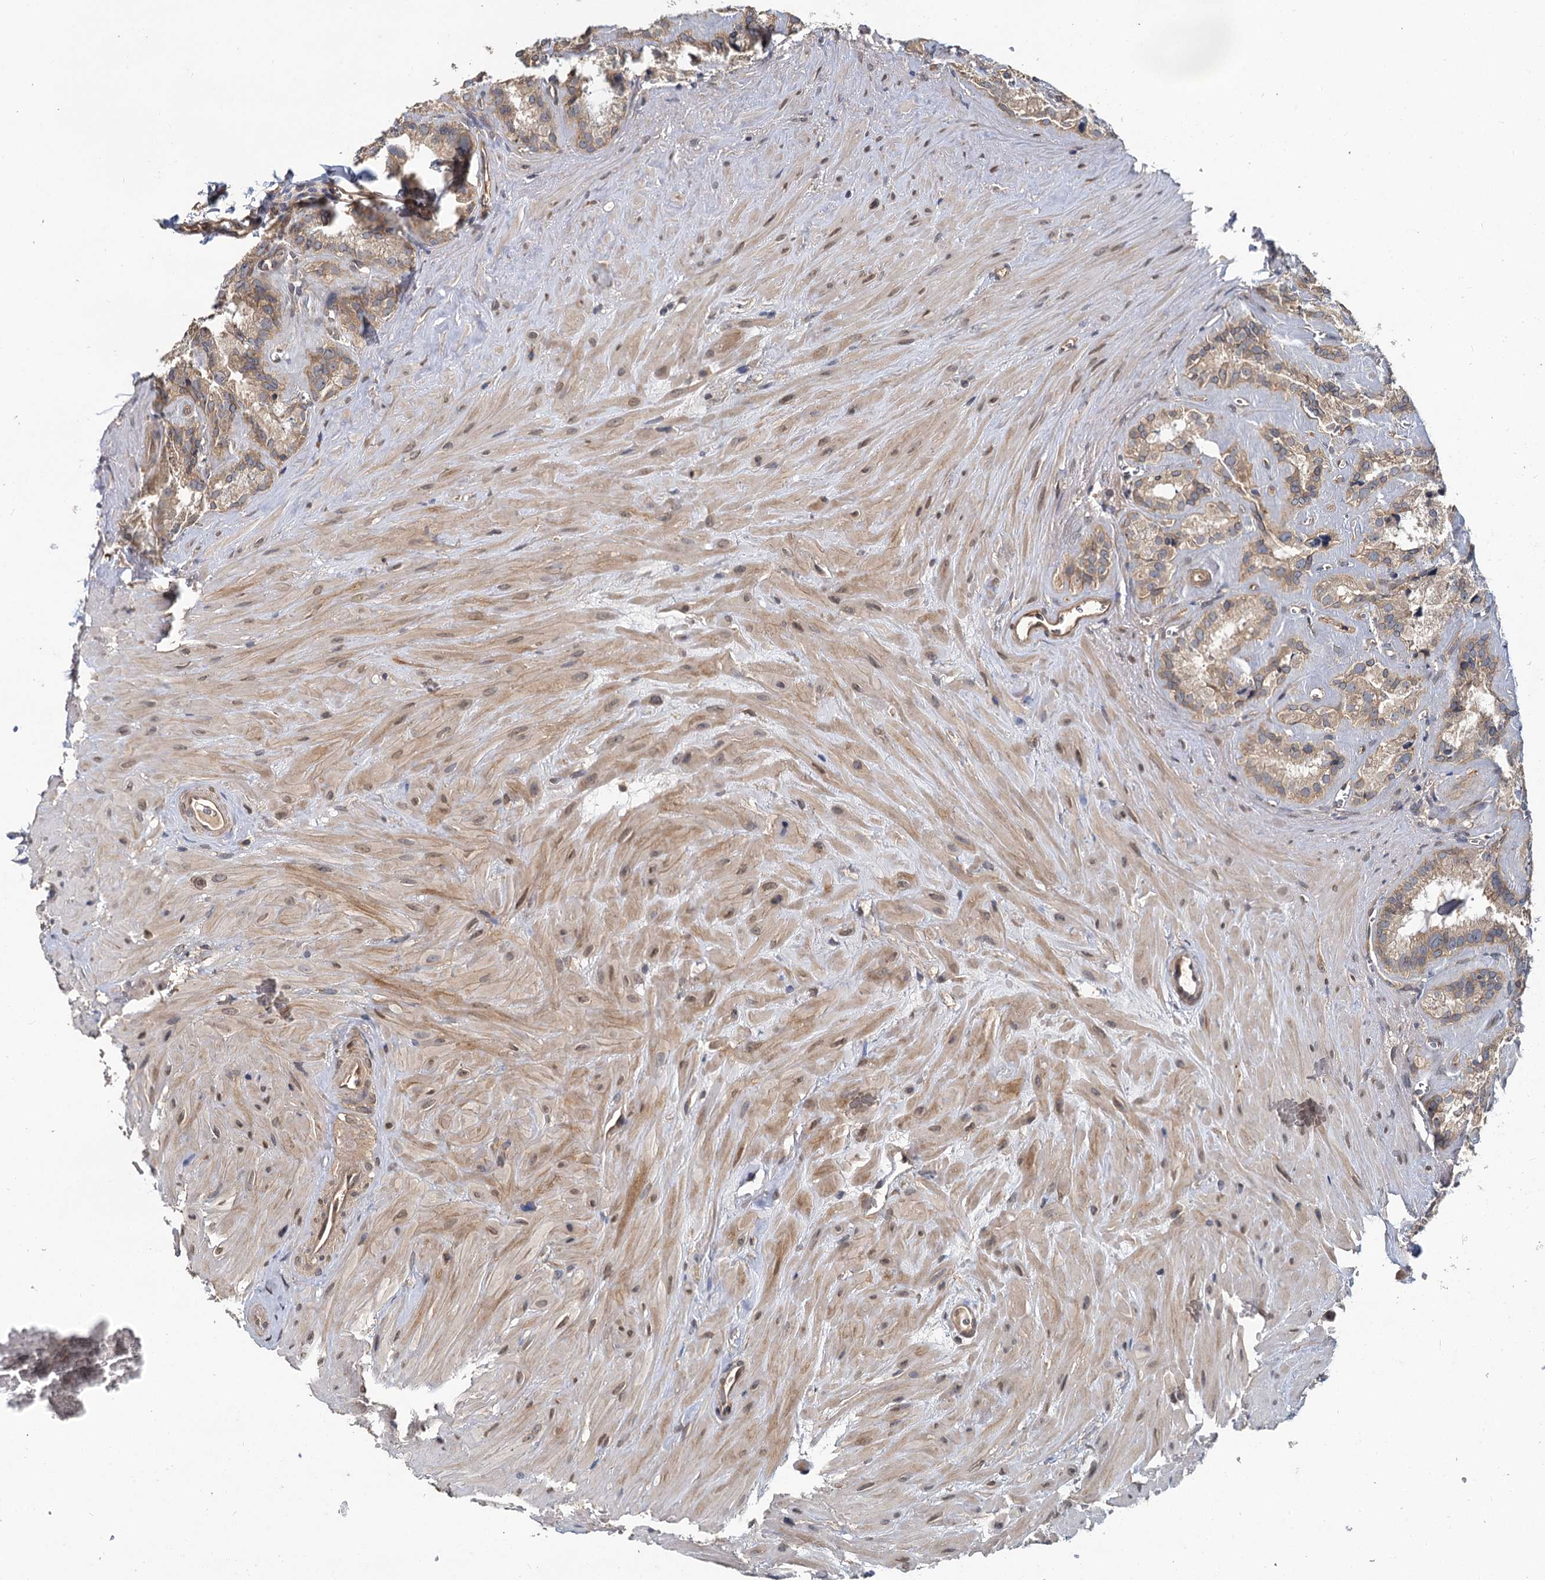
{"staining": {"intensity": "moderate", "quantity": "25%-75%", "location": "cytoplasmic/membranous"}, "tissue": "seminal vesicle", "cell_type": "Glandular cells", "image_type": "normal", "snomed": [{"axis": "morphology", "description": "Normal tissue, NOS"}, {"axis": "topography", "description": "Prostate"}, {"axis": "topography", "description": "Seminal veicle"}], "caption": "Seminal vesicle stained with DAB (3,3'-diaminobenzidine) immunohistochemistry (IHC) displays medium levels of moderate cytoplasmic/membranous expression in approximately 25%-75% of glandular cells. The protein is shown in brown color, while the nuclei are stained blue.", "gene": "ZNF324", "patient": {"sex": "male", "age": 59}}